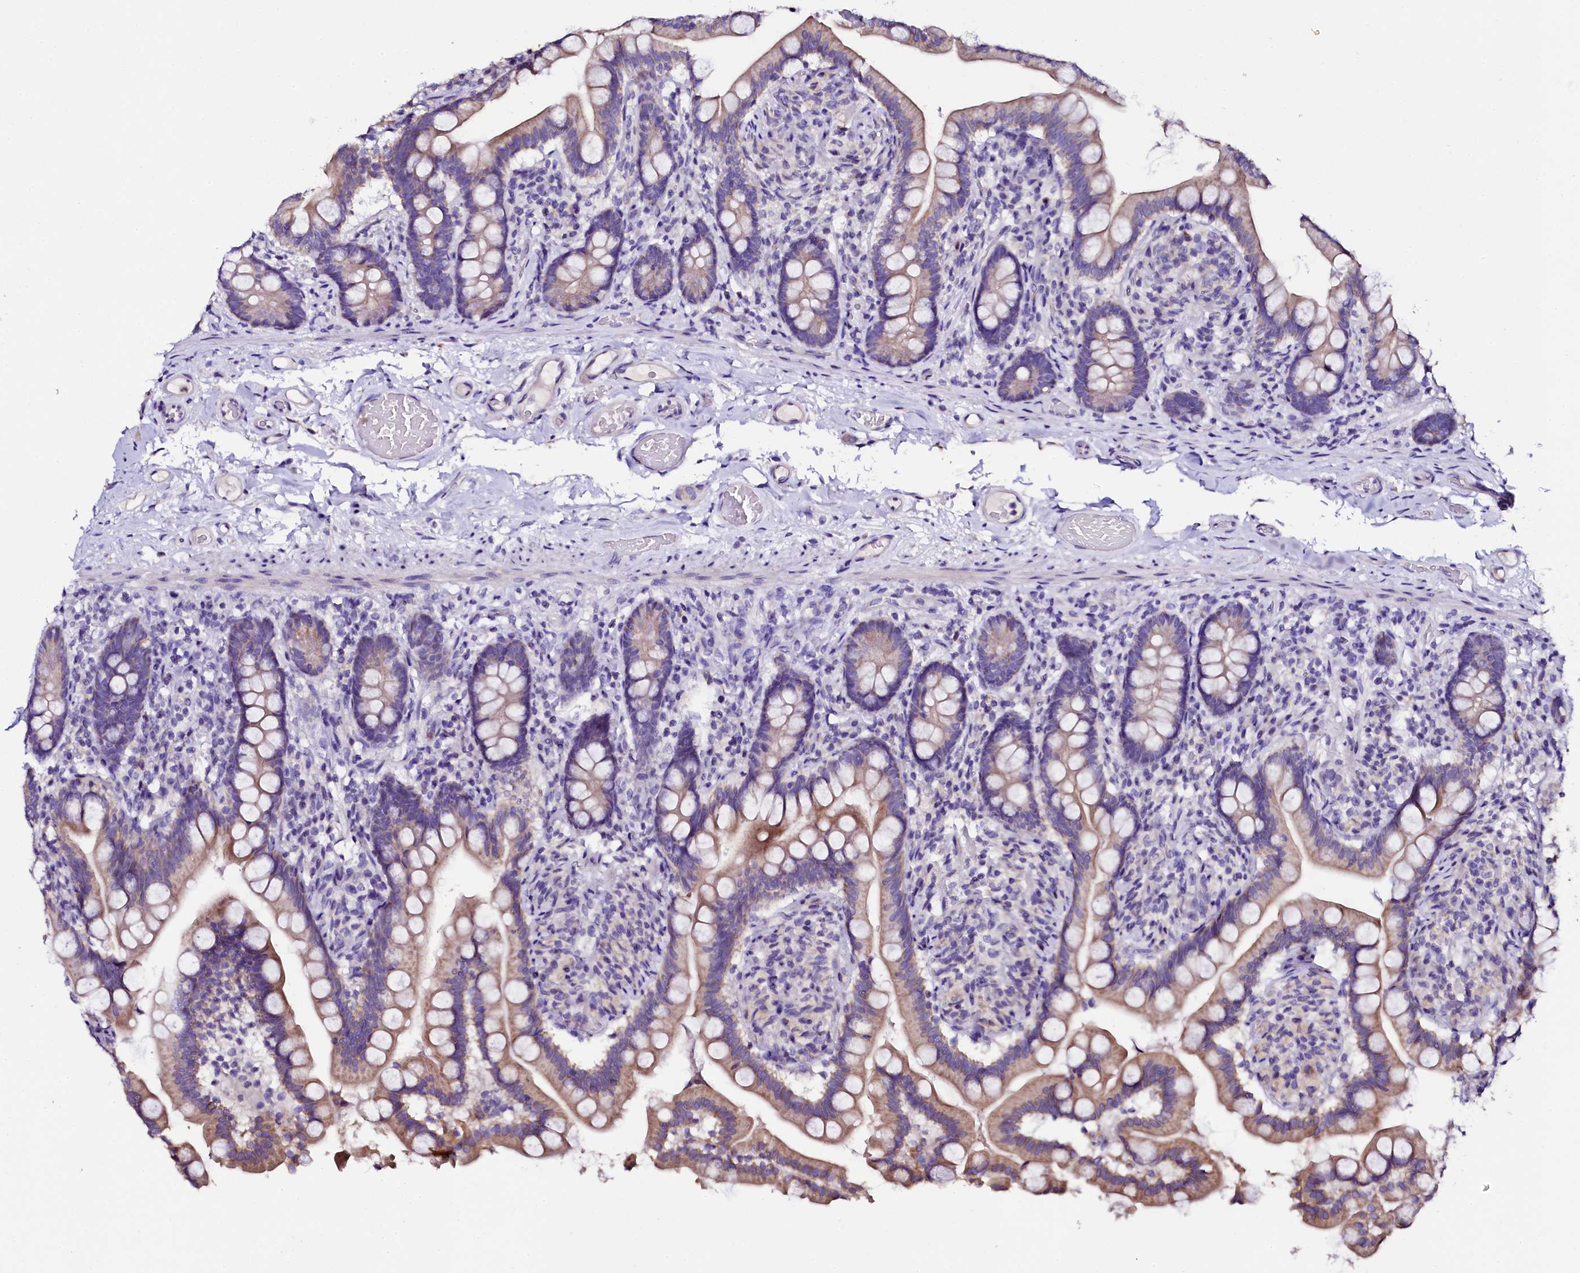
{"staining": {"intensity": "moderate", "quantity": "25%-75%", "location": "cytoplasmic/membranous"}, "tissue": "small intestine", "cell_type": "Glandular cells", "image_type": "normal", "snomed": [{"axis": "morphology", "description": "Normal tissue, NOS"}, {"axis": "topography", "description": "Small intestine"}], "caption": "Protein expression analysis of normal small intestine displays moderate cytoplasmic/membranous positivity in about 25%-75% of glandular cells.", "gene": "NAA16", "patient": {"sex": "female", "age": 64}}